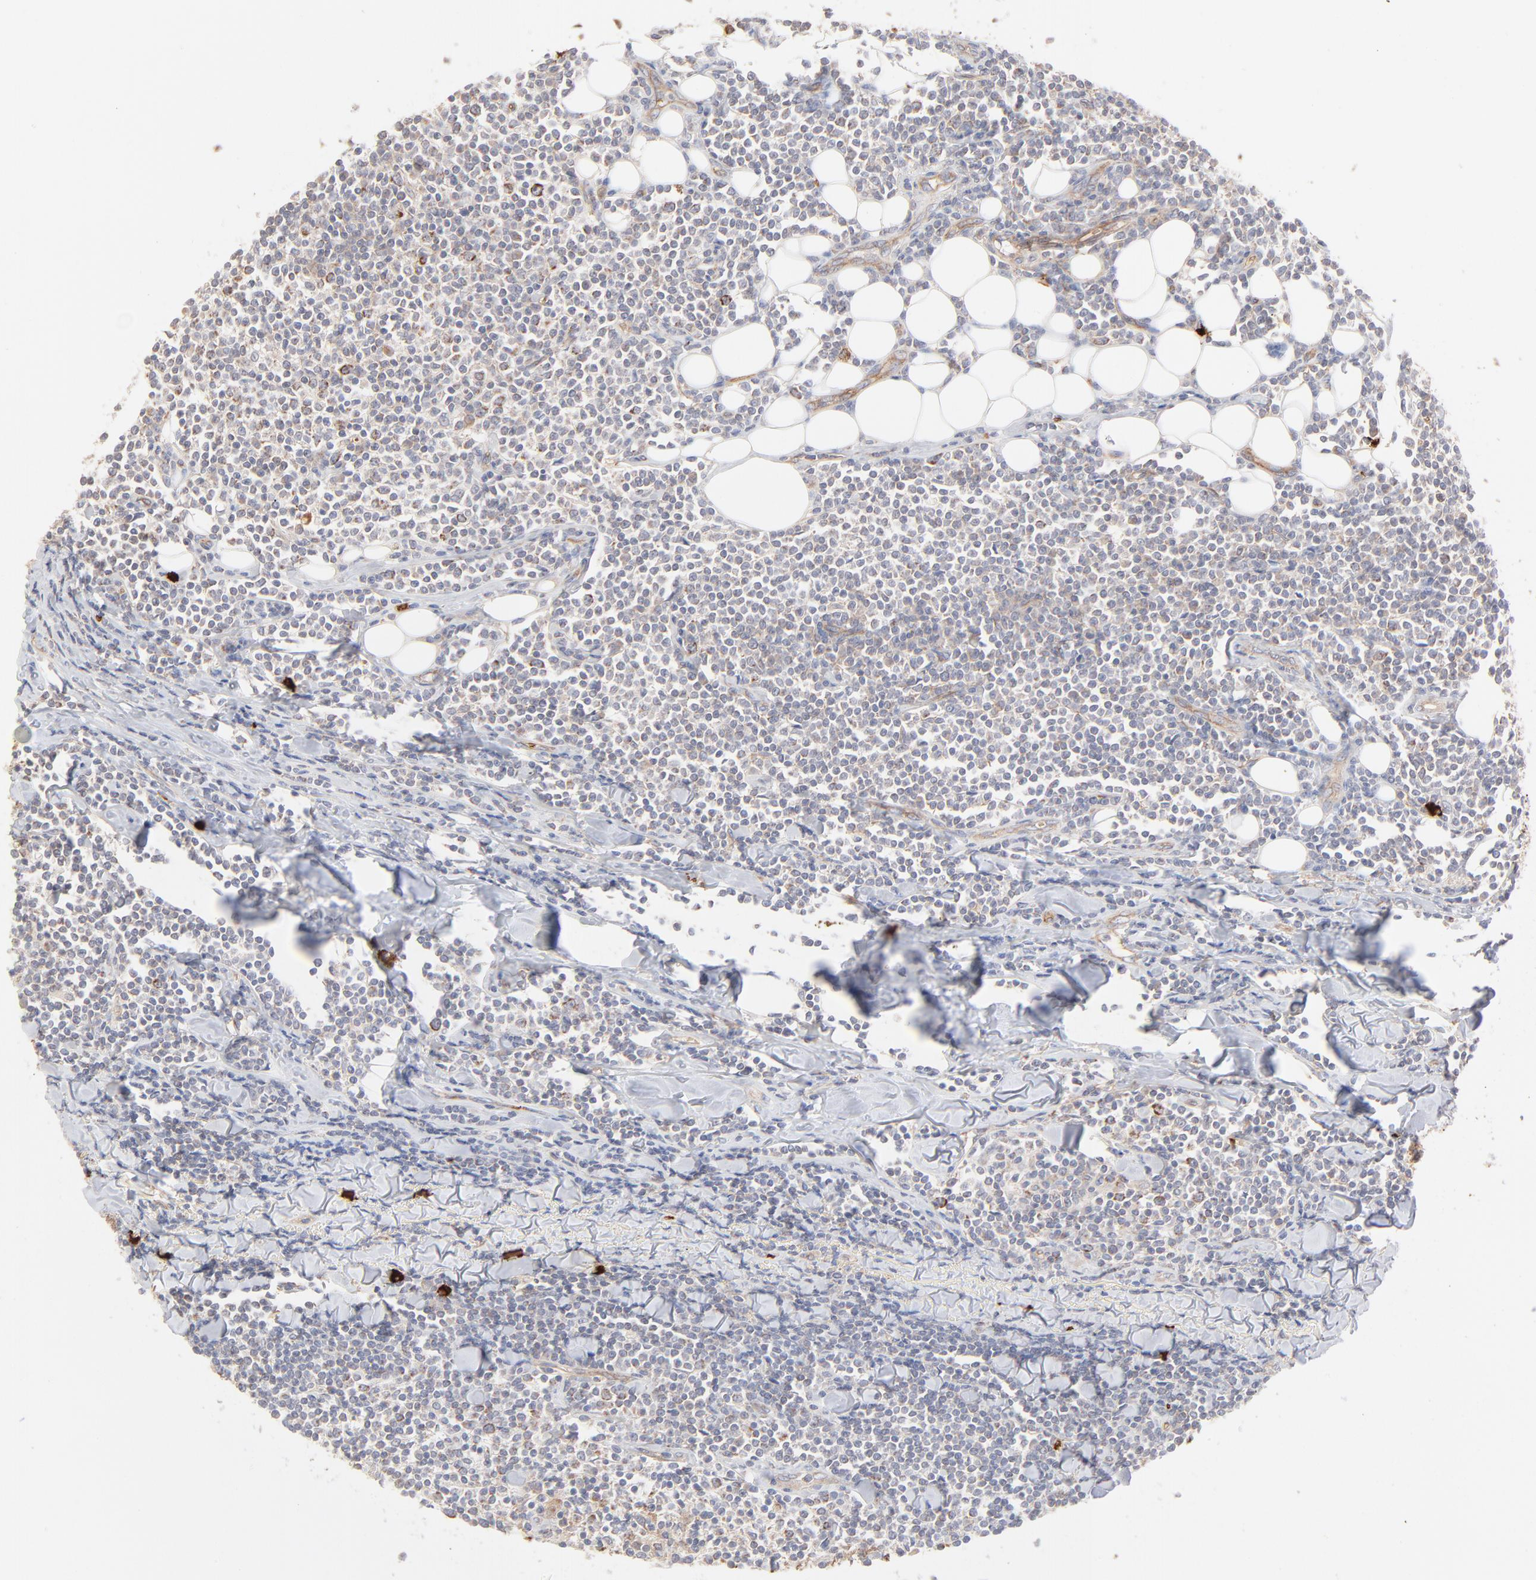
{"staining": {"intensity": "negative", "quantity": "none", "location": "none"}, "tissue": "lymphoma", "cell_type": "Tumor cells", "image_type": "cancer", "snomed": [{"axis": "morphology", "description": "Malignant lymphoma, non-Hodgkin's type, Low grade"}, {"axis": "topography", "description": "Soft tissue"}], "caption": "There is no significant expression in tumor cells of malignant lymphoma, non-Hodgkin's type (low-grade). (Immunohistochemistry (ihc), brightfield microscopy, high magnification).", "gene": "SPTB", "patient": {"sex": "male", "age": 92}}